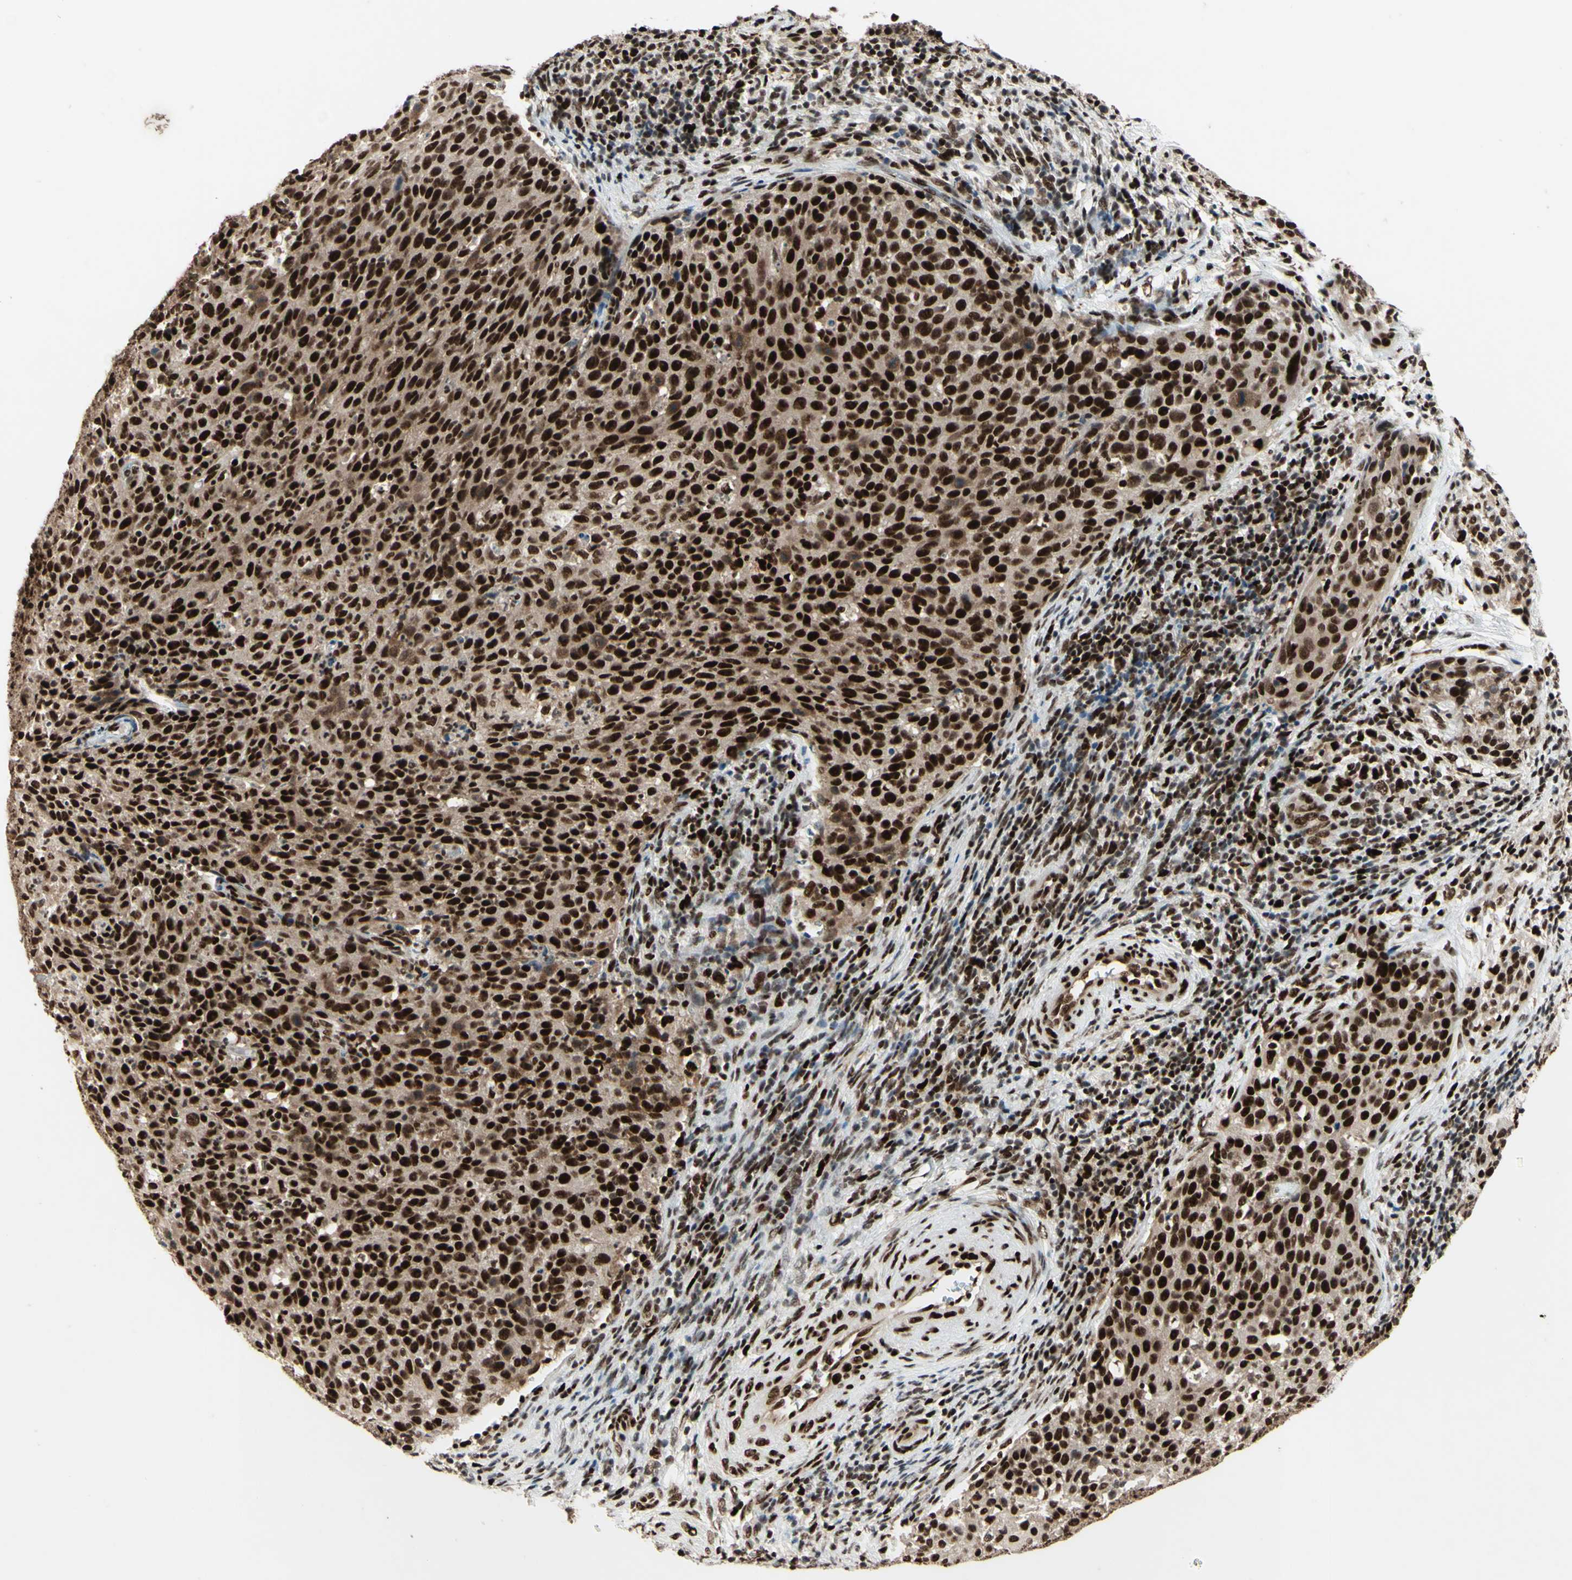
{"staining": {"intensity": "strong", "quantity": ">75%", "location": "nuclear"}, "tissue": "cervical cancer", "cell_type": "Tumor cells", "image_type": "cancer", "snomed": [{"axis": "morphology", "description": "Squamous cell carcinoma, NOS"}, {"axis": "topography", "description": "Cervix"}], "caption": "Immunohistochemistry staining of cervical squamous cell carcinoma, which demonstrates high levels of strong nuclear positivity in approximately >75% of tumor cells indicating strong nuclear protein expression. The staining was performed using DAB (brown) for protein detection and nuclei were counterstained in hematoxylin (blue).", "gene": "NR3C1", "patient": {"sex": "female", "age": 38}}